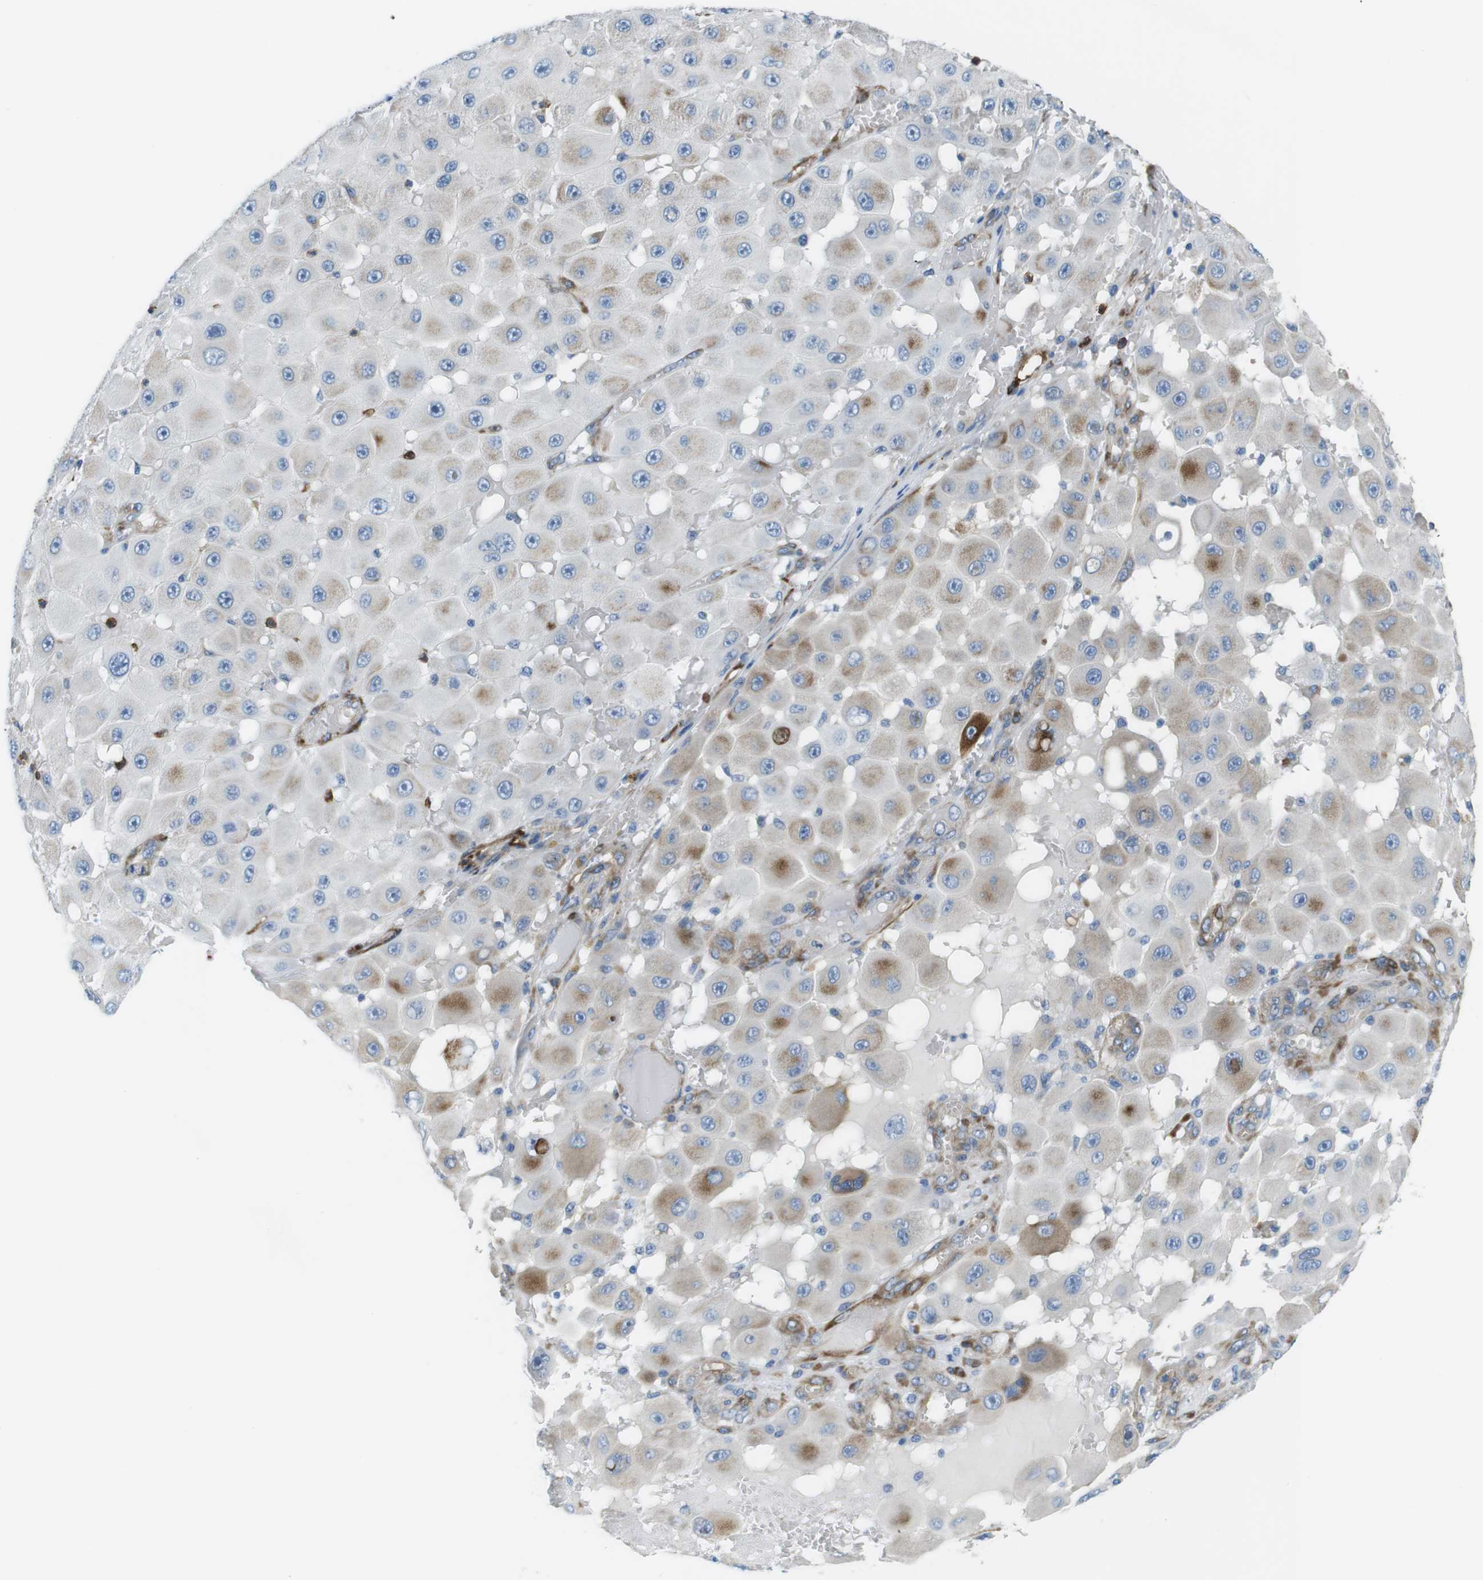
{"staining": {"intensity": "moderate", "quantity": "25%-75%", "location": "cytoplasmic/membranous"}, "tissue": "melanoma", "cell_type": "Tumor cells", "image_type": "cancer", "snomed": [{"axis": "morphology", "description": "Malignant melanoma, NOS"}, {"axis": "topography", "description": "Skin"}], "caption": "Protein positivity by IHC reveals moderate cytoplasmic/membranous staining in approximately 25%-75% of tumor cells in melanoma.", "gene": "EMP2", "patient": {"sex": "female", "age": 81}}